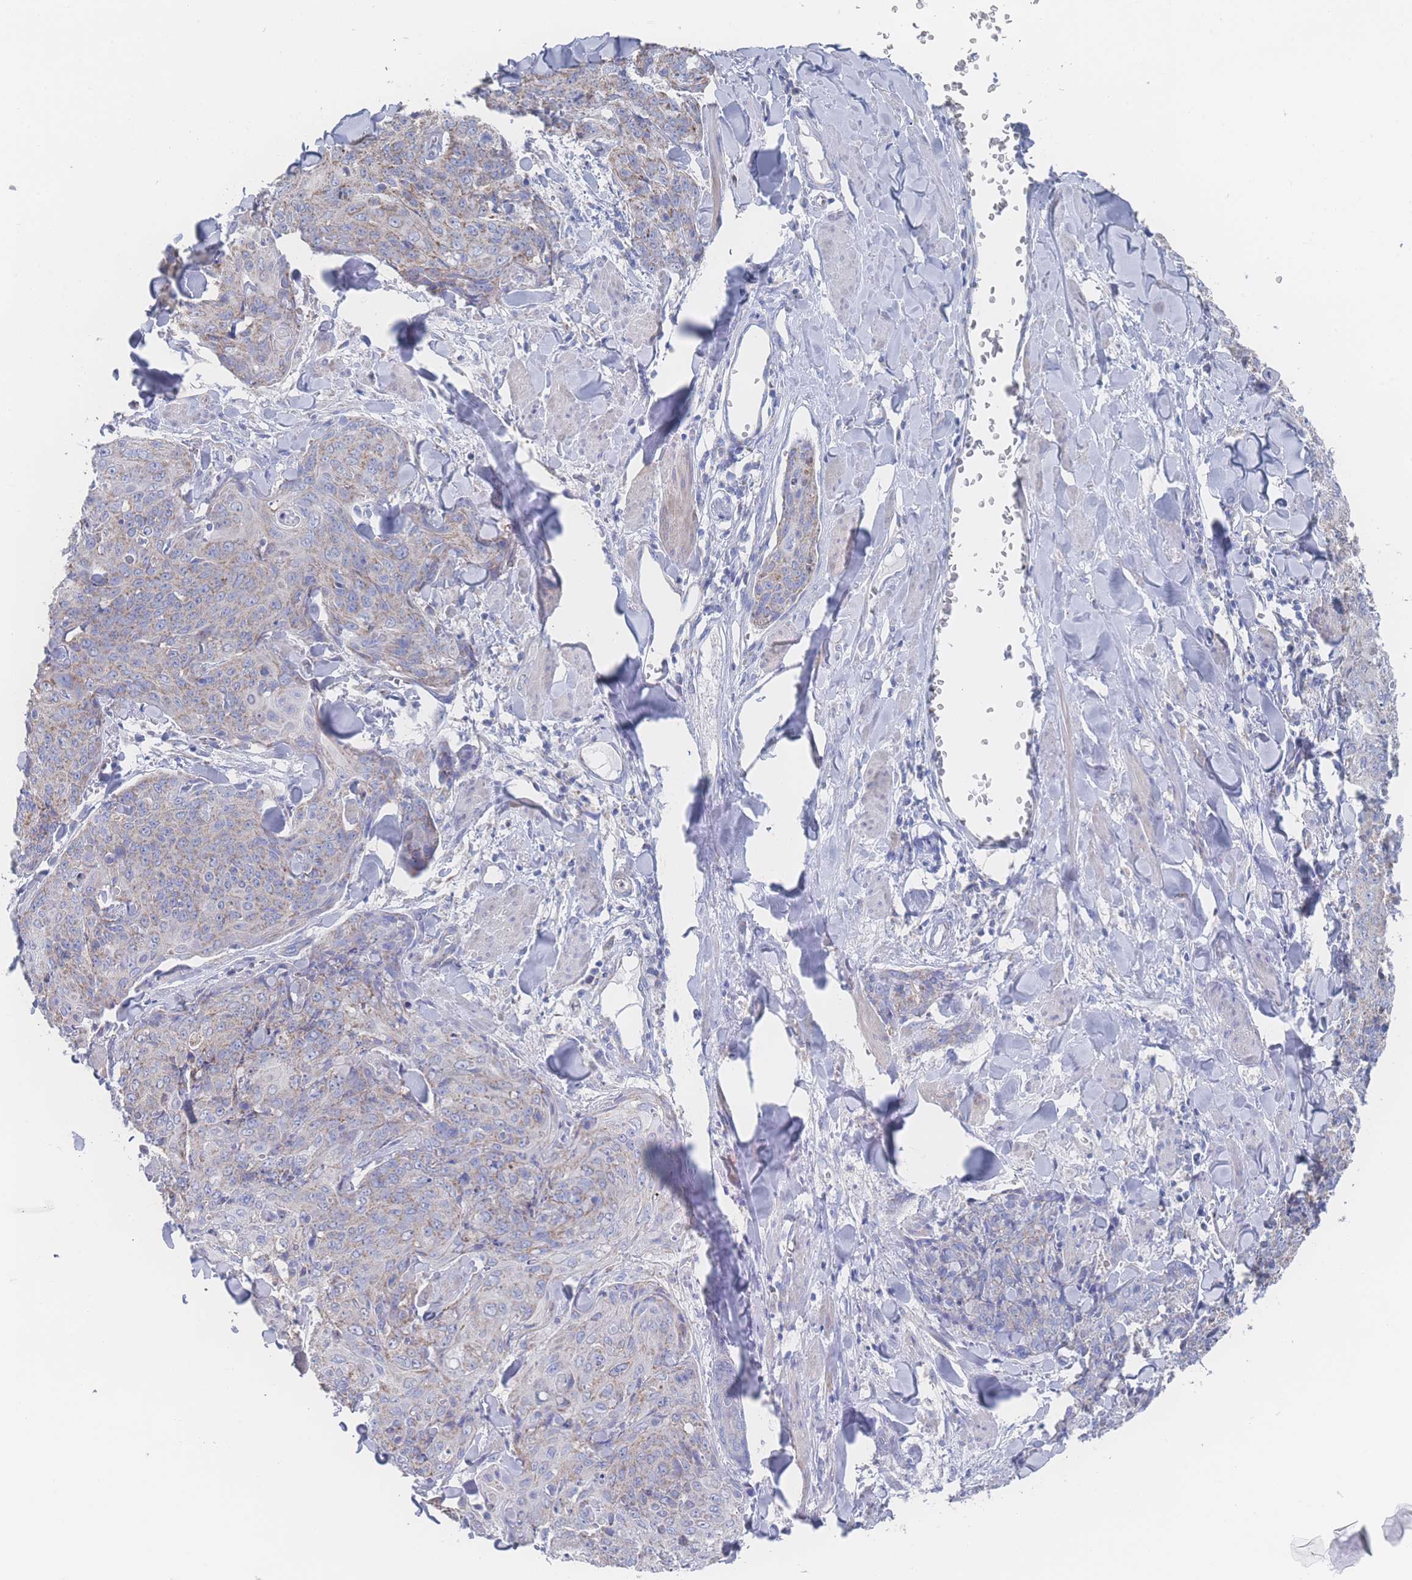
{"staining": {"intensity": "weak", "quantity": "25%-75%", "location": "cytoplasmic/membranous"}, "tissue": "skin cancer", "cell_type": "Tumor cells", "image_type": "cancer", "snomed": [{"axis": "morphology", "description": "Squamous cell carcinoma, NOS"}, {"axis": "topography", "description": "Skin"}, {"axis": "topography", "description": "Vulva"}], "caption": "Weak cytoplasmic/membranous protein positivity is appreciated in approximately 25%-75% of tumor cells in squamous cell carcinoma (skin).", "gene": "SNPH", "patient": {"sex": "female", "age": 85}}